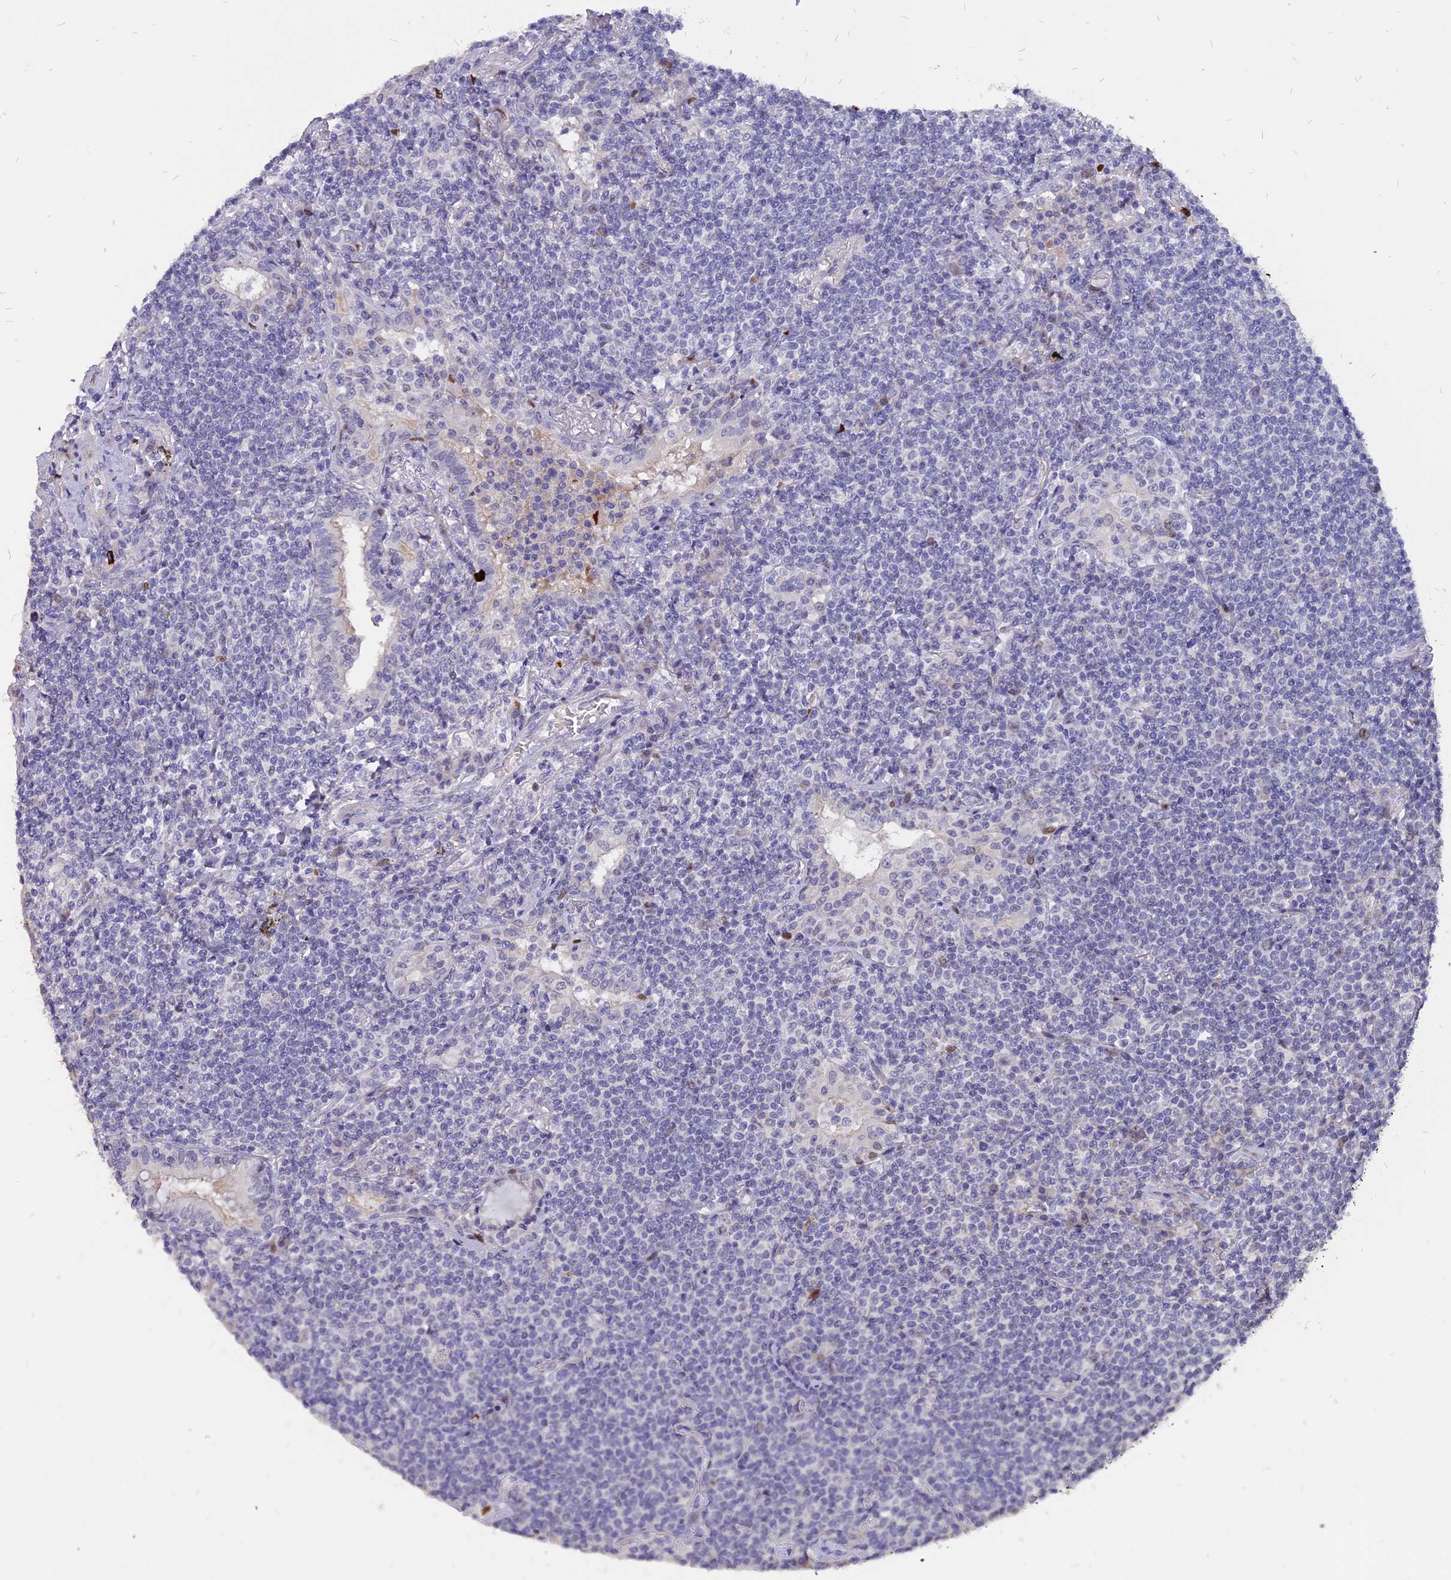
{"staining": {"intensity": "negative", "quantity": "none", "location": "none"}, "tissue": "lymphoma", "cell_type": "Tumor cells", "image_type": "cancer", "snomed": [{"axis": "morphology", "description": "Malignant lymphoma, non-Hodgkin's type, Low grade"}, {"axis": "topography", "description": "Lung"}], "caption": "A photomicrograph of lymphoma stained for a protein reveals no brown staining in tumor cells.", "gene": "TMEM263", "patient": {"sex": "female", "age": 71}}